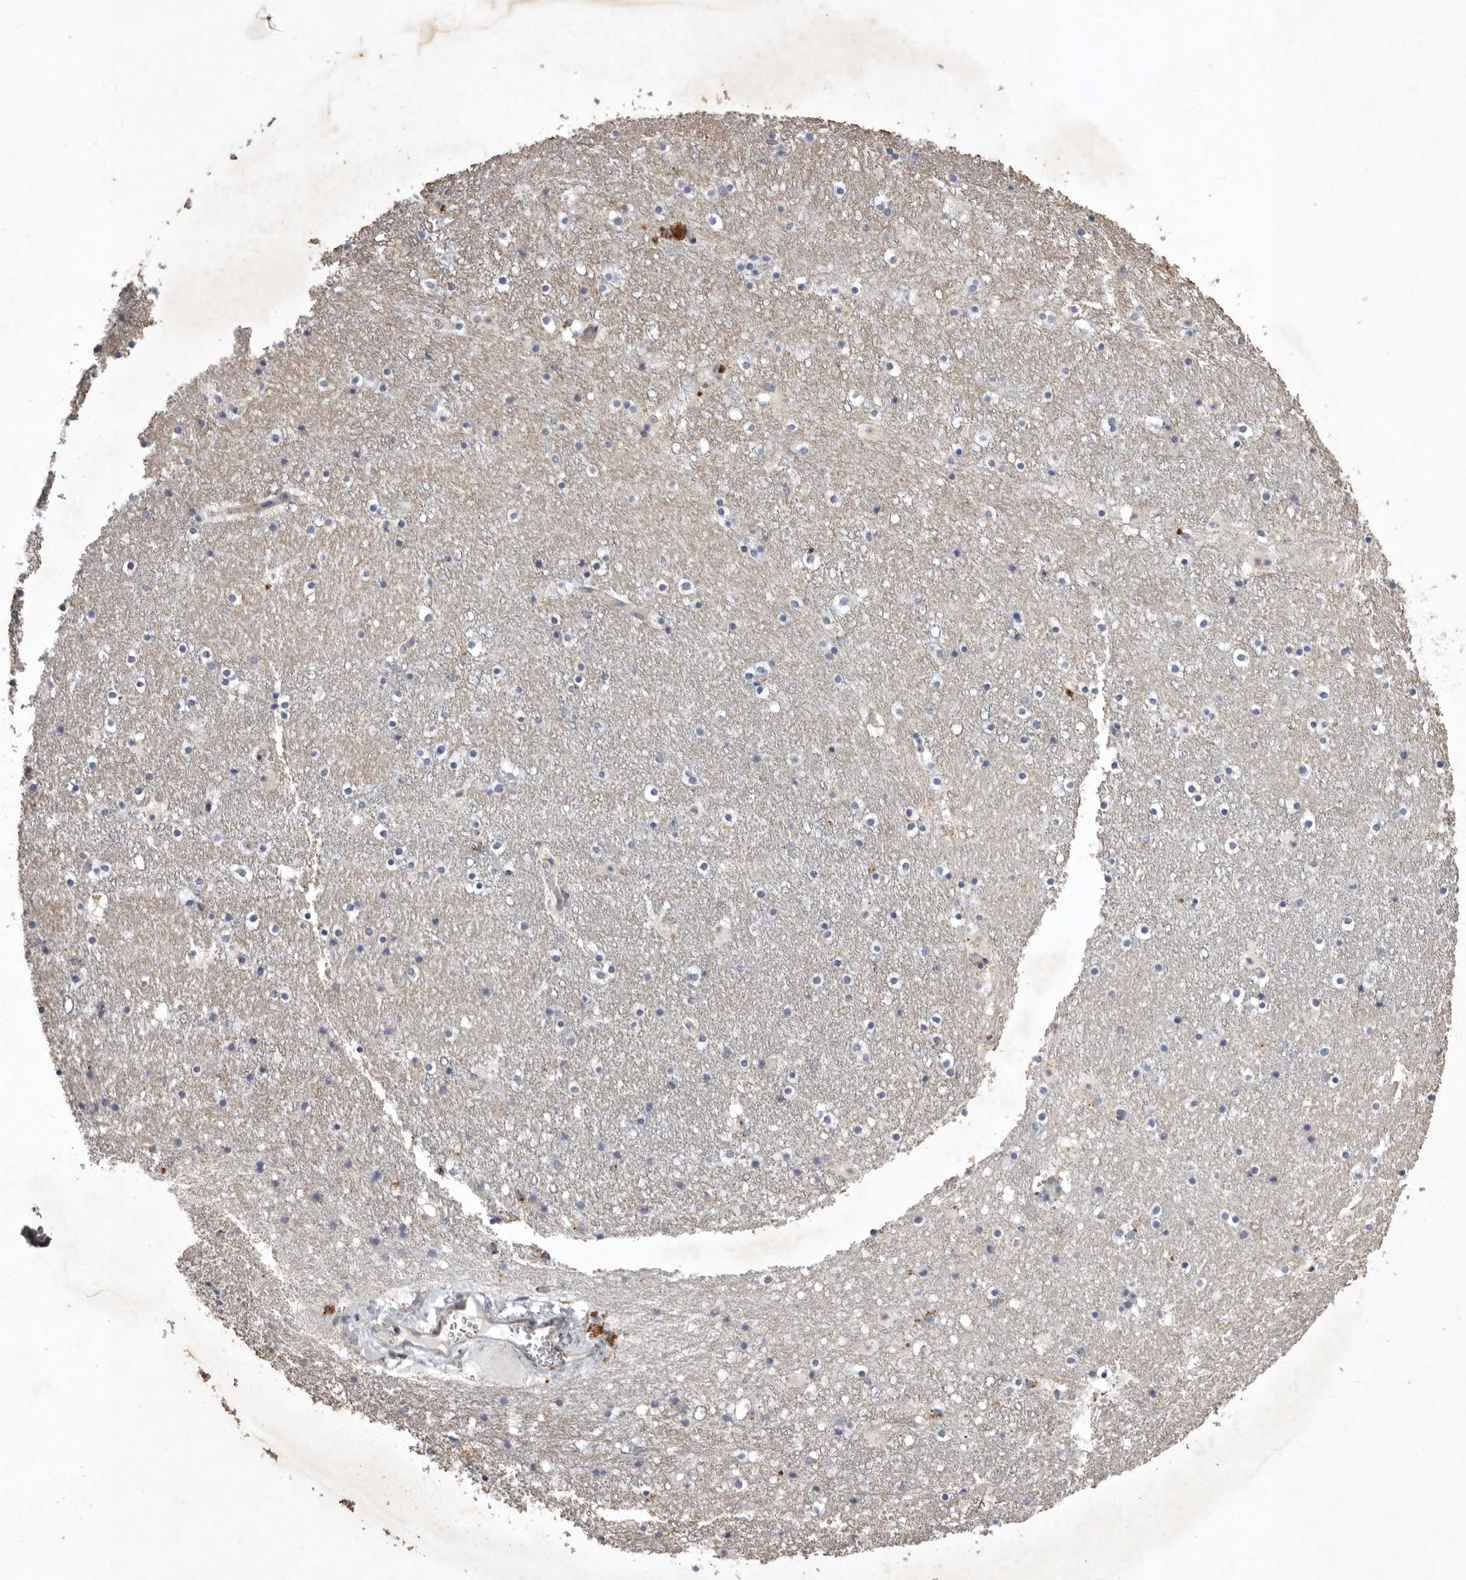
{"staining": {"intensity": "moderate", "quantity": "<25%", "location": "cytoplasmic/membranous"}, "tissue": "caudate", "cell_type": "Glial cells", "image_type": "normal", "snomed": [{"axis": "morphology", "description": "Normal tissue, NOS"}, {"axis": "topography", "description": "Lateral ventricle wall"}], "caption": "Caudate stained with DAB immunohistochemistry exhibits low levels of moderate cytoplasmic/membranous staining in about <25% of glial cells.", "gene": "NKAIN4", "patient": {"sex": "male", "age": 45}}